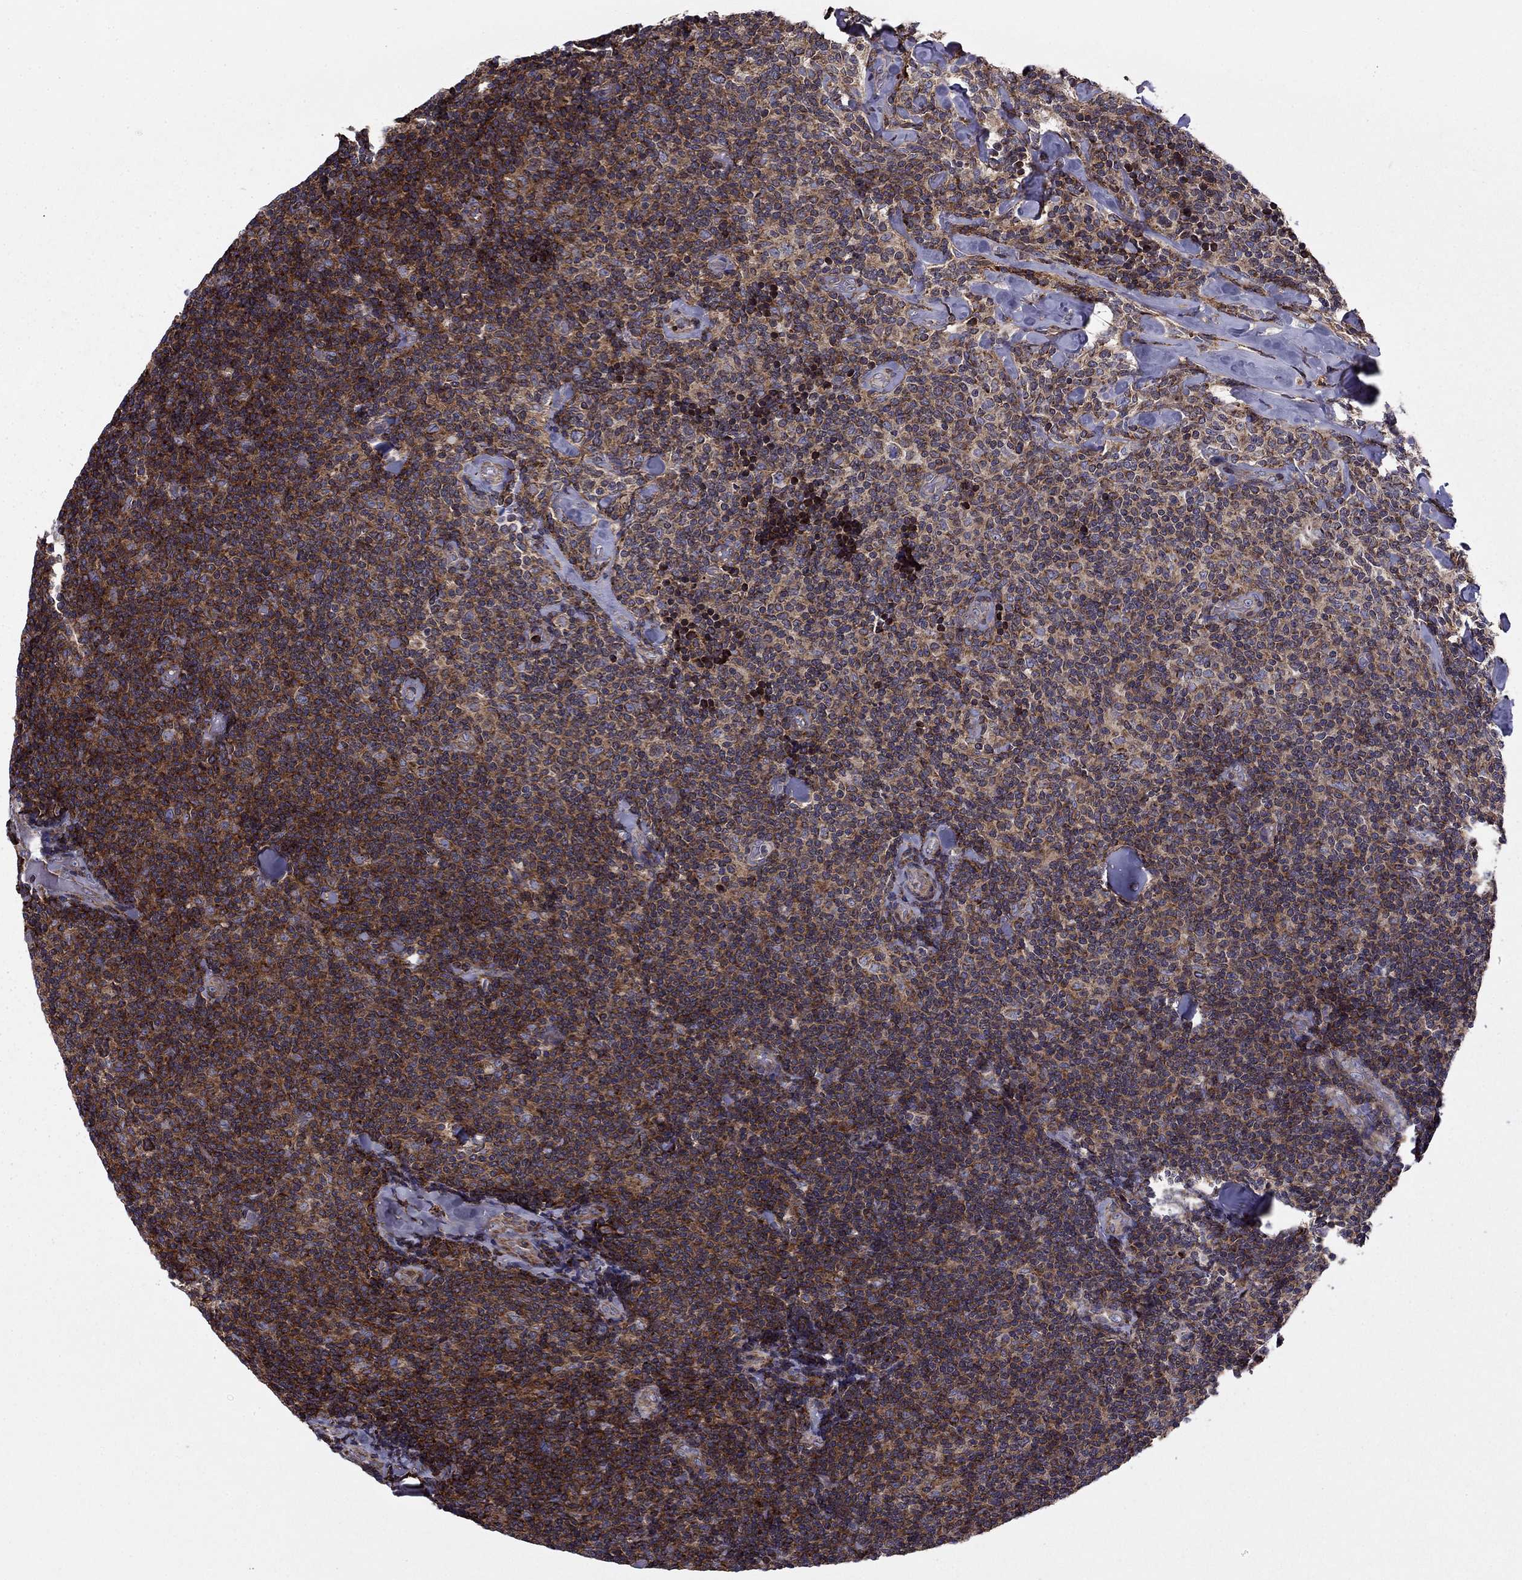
{"staining": {"intensity": "moderate", "quantity": "25%-75%", "location": "cytoplasmic/membranous"}, "tissue": "lymphoma", "cell_type": "Tumor cells", "image_type": "cancer", "snomed": [{"axis": "morphology", "description": "Malignant lymphoma, non-Hodgkin's type, Low grade"}, {"axis": "topography", "description": "Lymph node"}], "caption": "Immunohistochemical staining of lymphoma shows medium levels of moderate cytoplasmic/membranous staining in approximately 25%-75% of tumor cells.", "gene": "ALG6", "patient": {"sex": "female", "age": 56}}